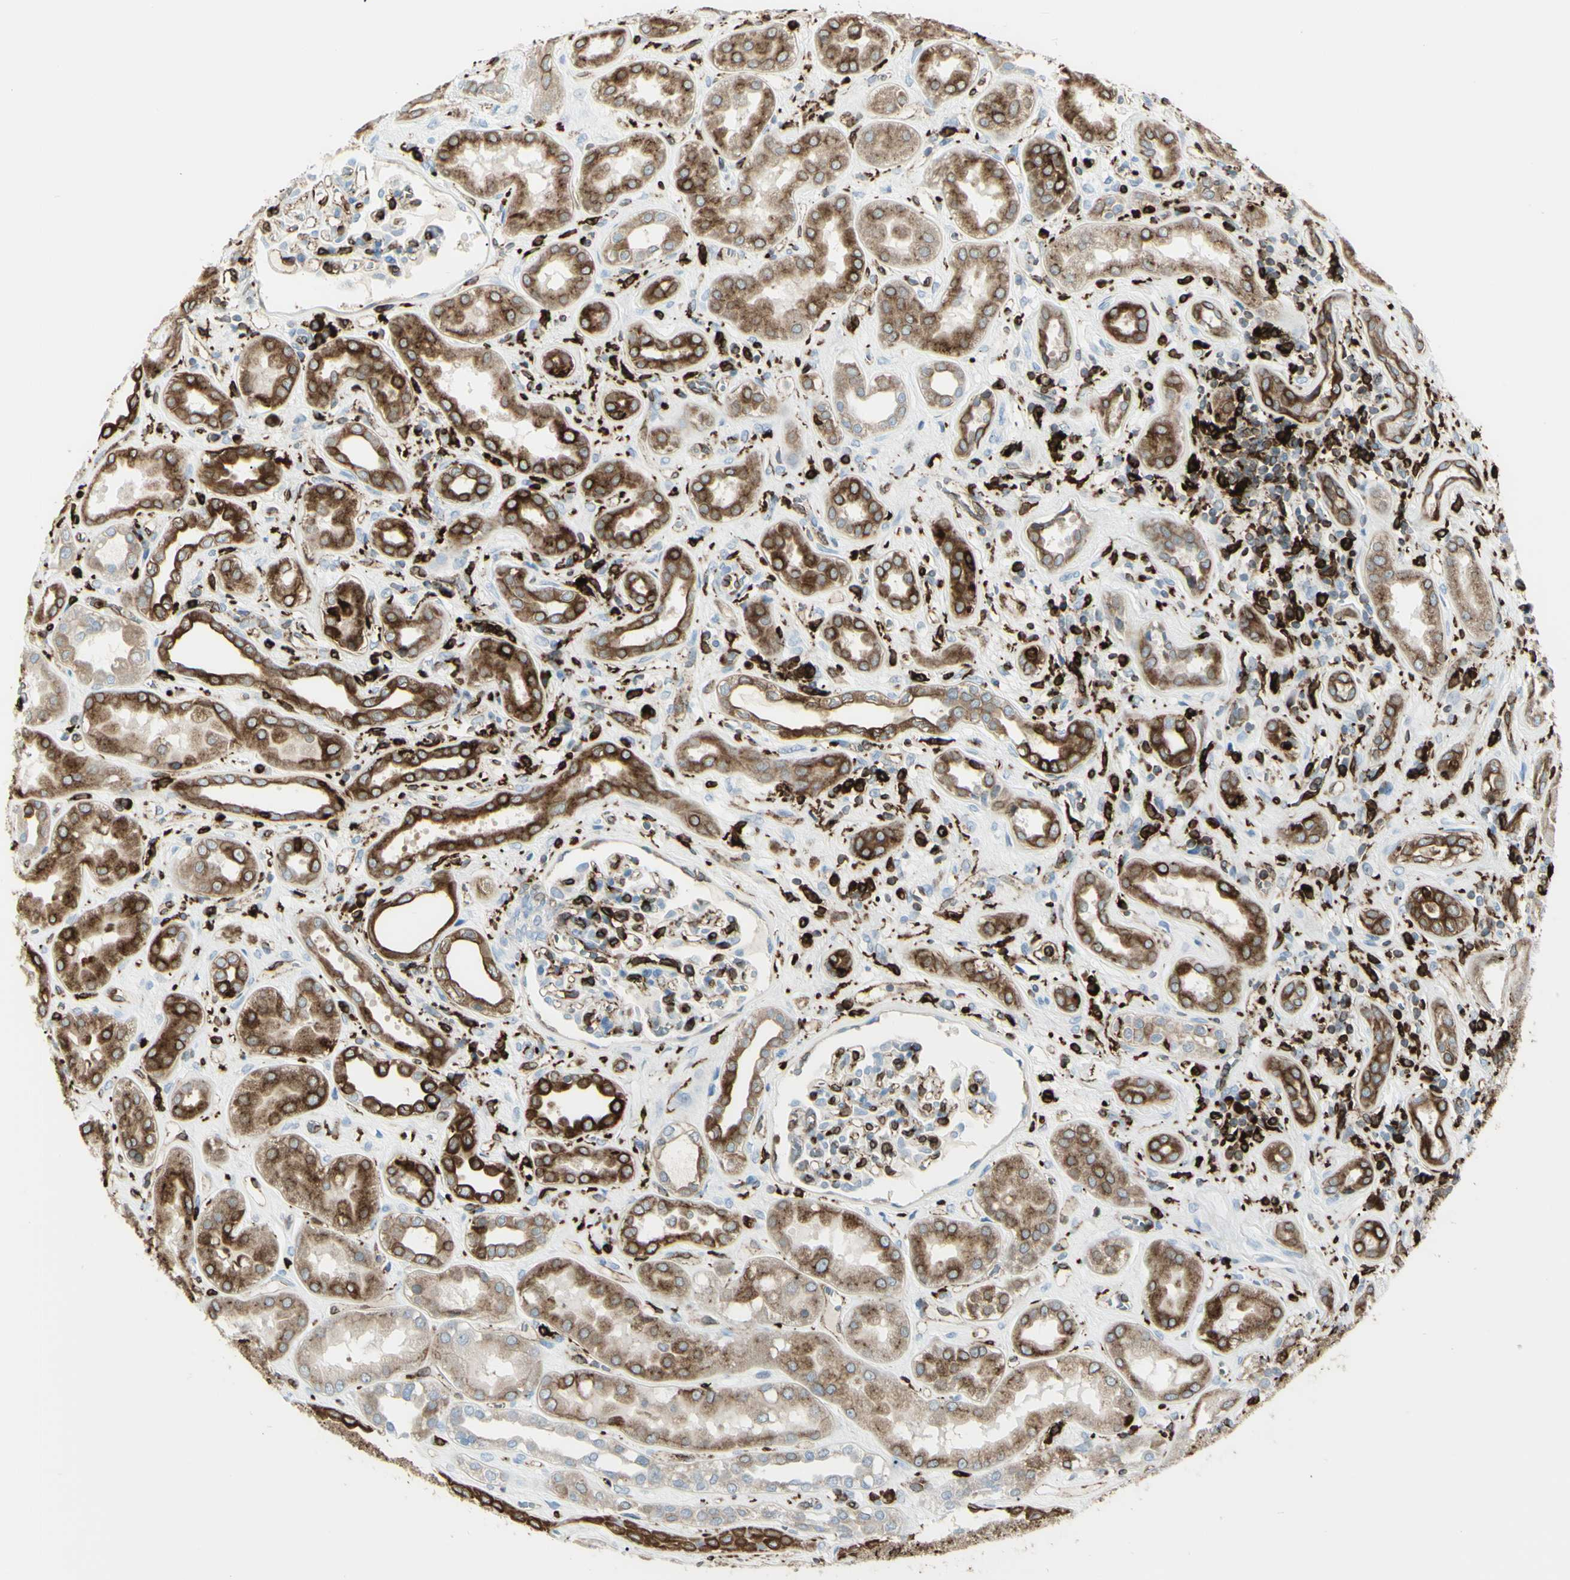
{"staining": {"intensity": "moderate", "quantity": "25%-75%", "location": "cytoplasmic/membranous"}, "tissue": "kidney", "cell_type": "Cells in glomeruli", "image_type": "normal", "snomed": [{"axis": "morphology", "description": "Normal tissue, NOS"}, {"axis": "topography", "description": "Kidney"}], "caption": "An immunohistochemistry micrograph of benign tissue is shown. Protein staining in brown labels moderate cytoplasmic/membranous positivity in kidney within cells in glomeruli.", "gene": "CD74", "patient": {"sex": "male", "age": 59}}